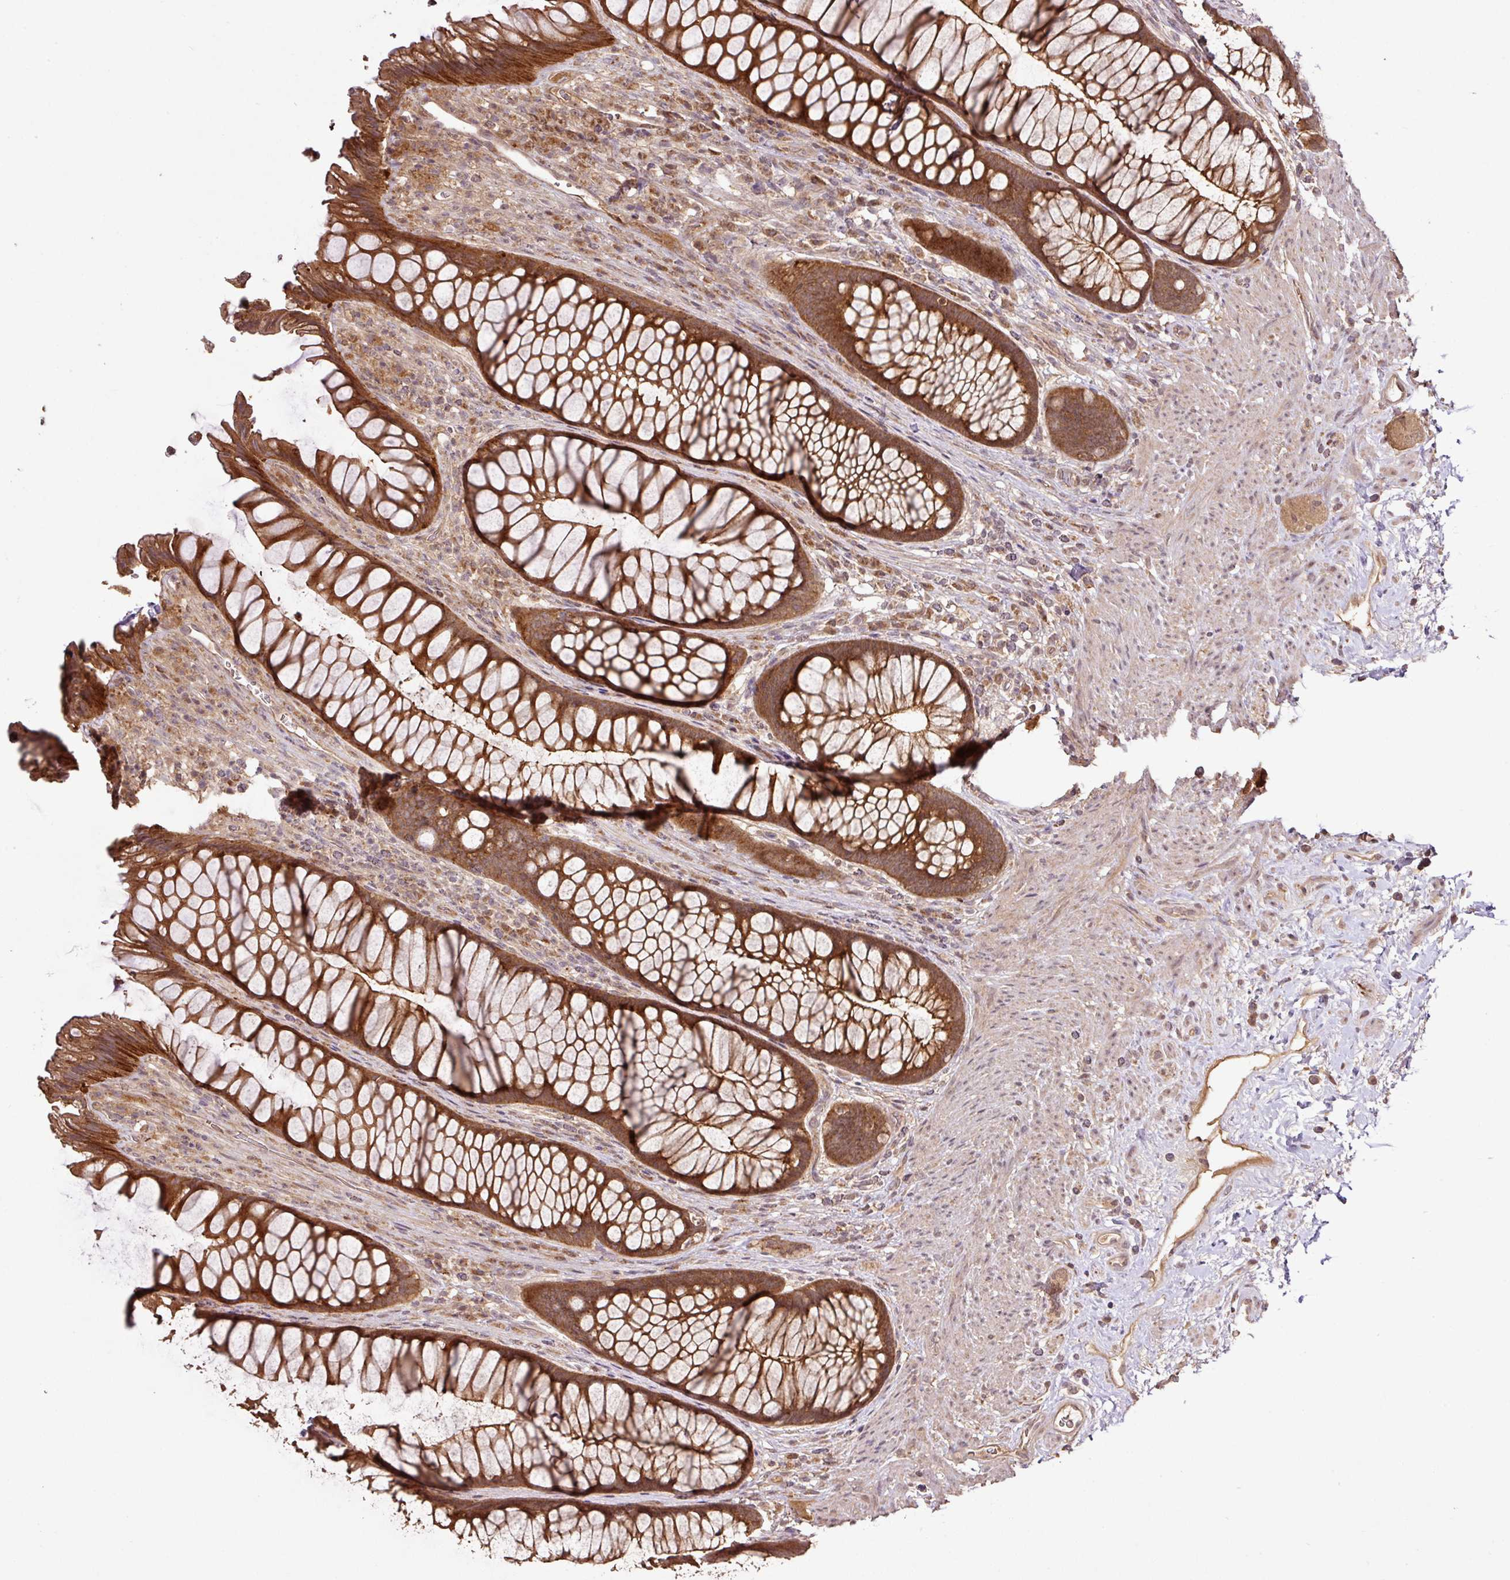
{"staining": {"intensity": "strong", "quantity": ">75%", "location": "cytoplasmic/membranous"}, "tissue": "rectum", "cell_type": "Glandular cells", "image_type": "normal", "snomed": [{"axis": "morphology", "description": "Normal tissue, NOS"}, {"axis": "topography", "description": "Smooth muscle"}, {"axis": "topography", "description": "Rectum"}], "caption": "Glandular cells reveal high levels of strong cytoplasmic/membranous positivity in about >75% of cells in benign rectum.", "gene": "FAIM", "patient": {"sex": "male", "age": 53}}